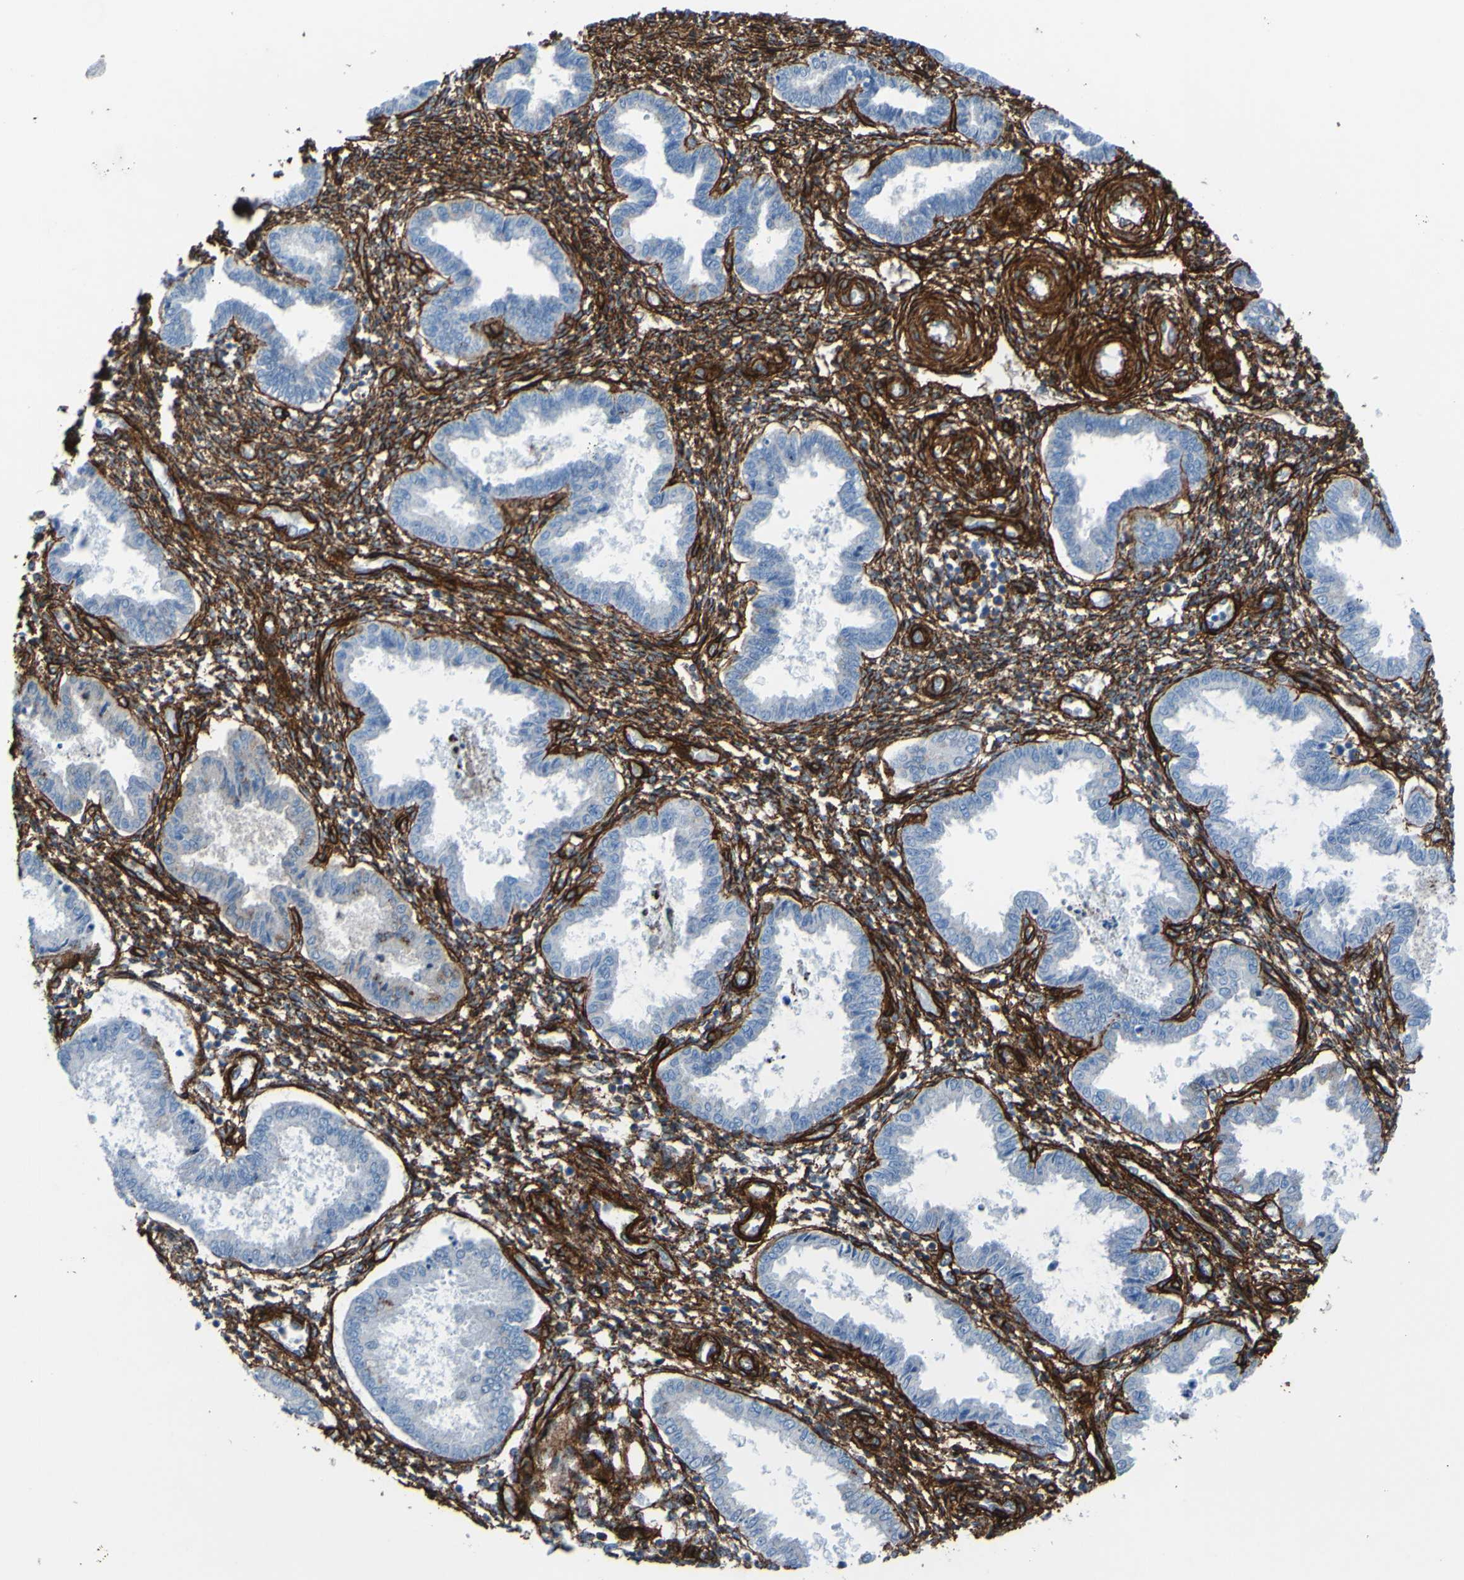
{"staining": {"intensity": "strong", "quantity": "25%-75%", "location": "cytoplasmic/membranous"}, "tissue": "endometrium", "cell_type": "Cells in endometrial stroma", "image_type": "normal", "snomed": [{"axis": "morphology", "description": "Normal tissue, NOS"}, {"axis": "topography", "description": "Endometrium"}], "caption": "Immunohistochemical staining of benign human endometrium displays high levels of strong cytoplasmic/membranous positivity in about 25%-75% of cells in endometrial stroma. The protein is stained brown, and the nuclei are stained in blue (DAB (3,3'-diaminobenzidine) IHC with brightfield microscopy, high magnification).", "gene": "COL4A2", "patient": {"sex": "female", "age": 33}}